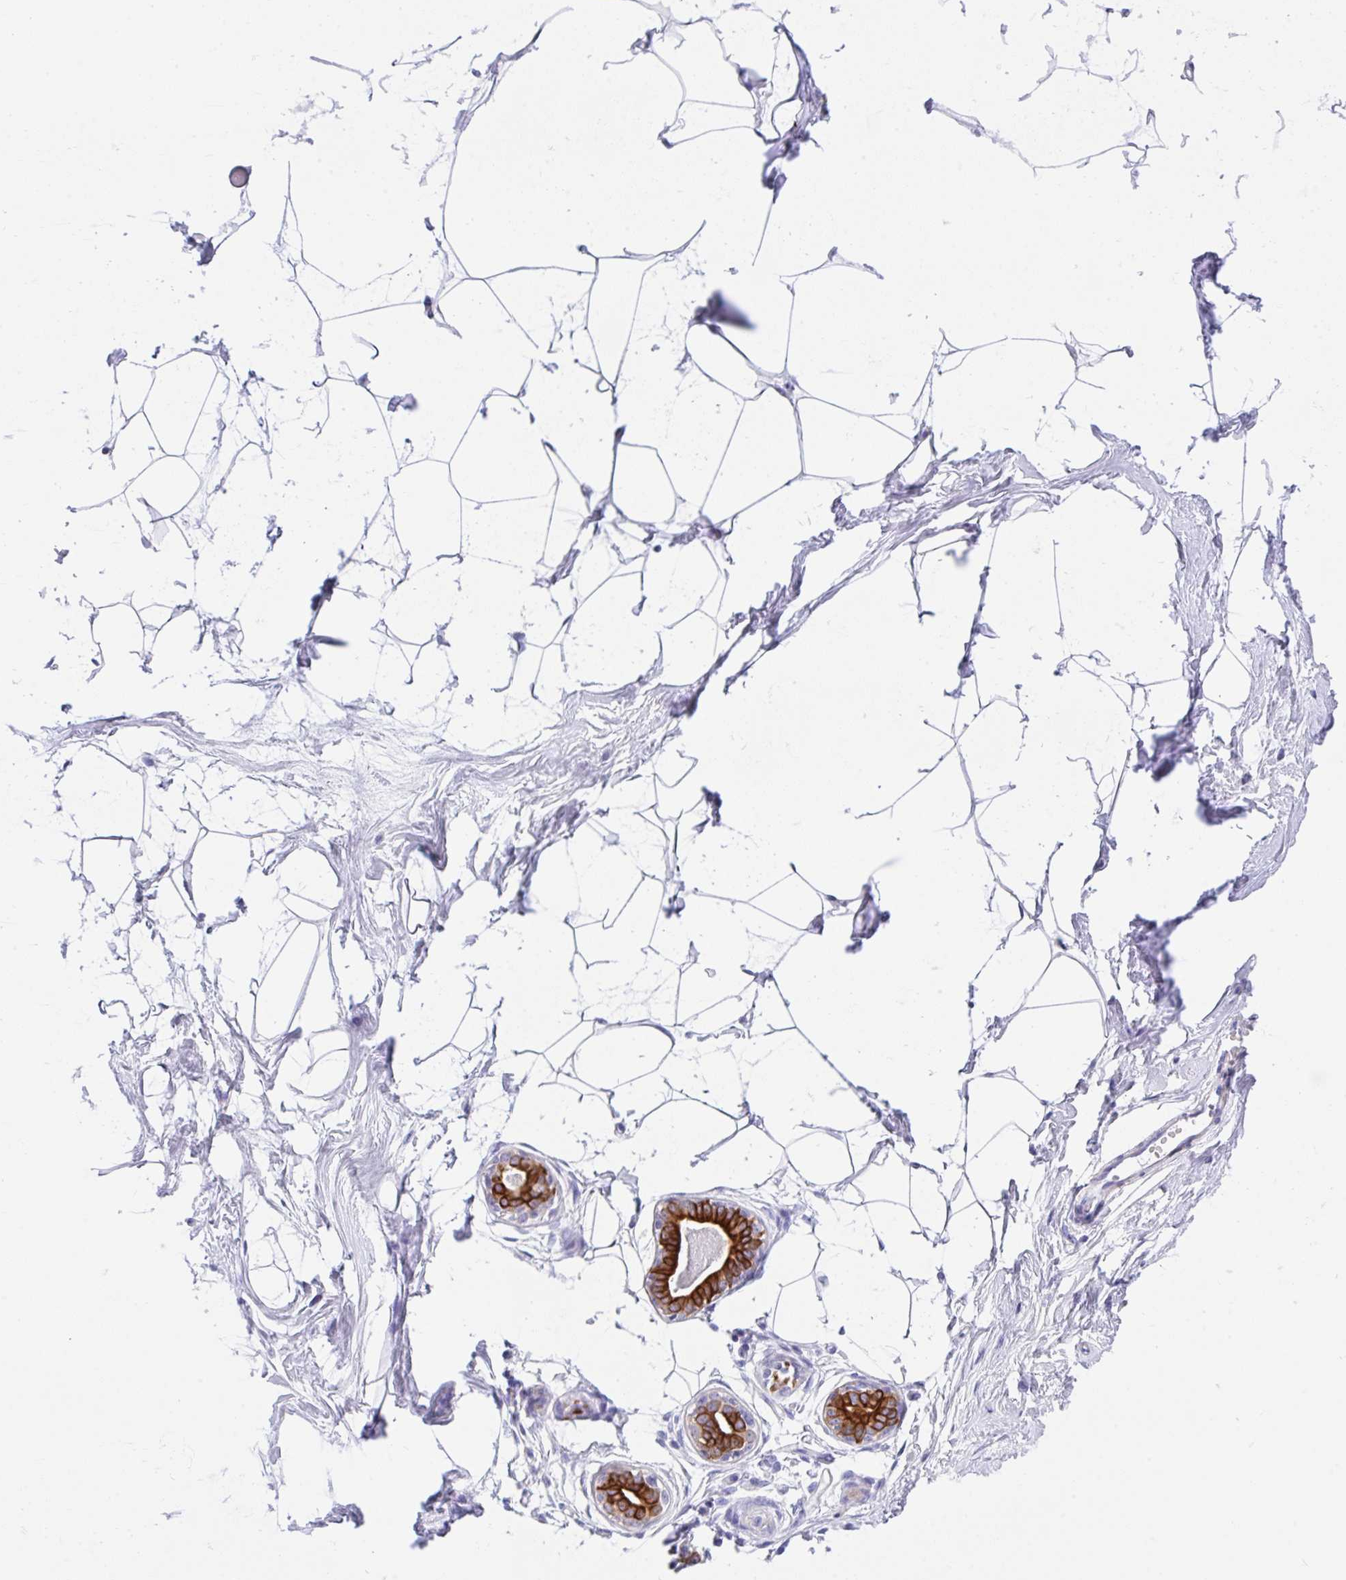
{"staining": {"intensity": "negative", "quantity": "none", "location": "none"}, "tissue": "breast", "cell_type": "Adipocytes", "image_type": "normal", "snomed": [{"axis": "morphology", "description": "Normal tissue, NOS"}, {"axis": "topography", "description": "Breast"}], "caption": "This is a micrograph of immunohistochemistry staining of normal breast, which shows no positivity in adipocytes. (IHC, brightfield microscopy, high magnification).", "gene": "TRAF4", "patient": {"sex": "female", "age": 45}}